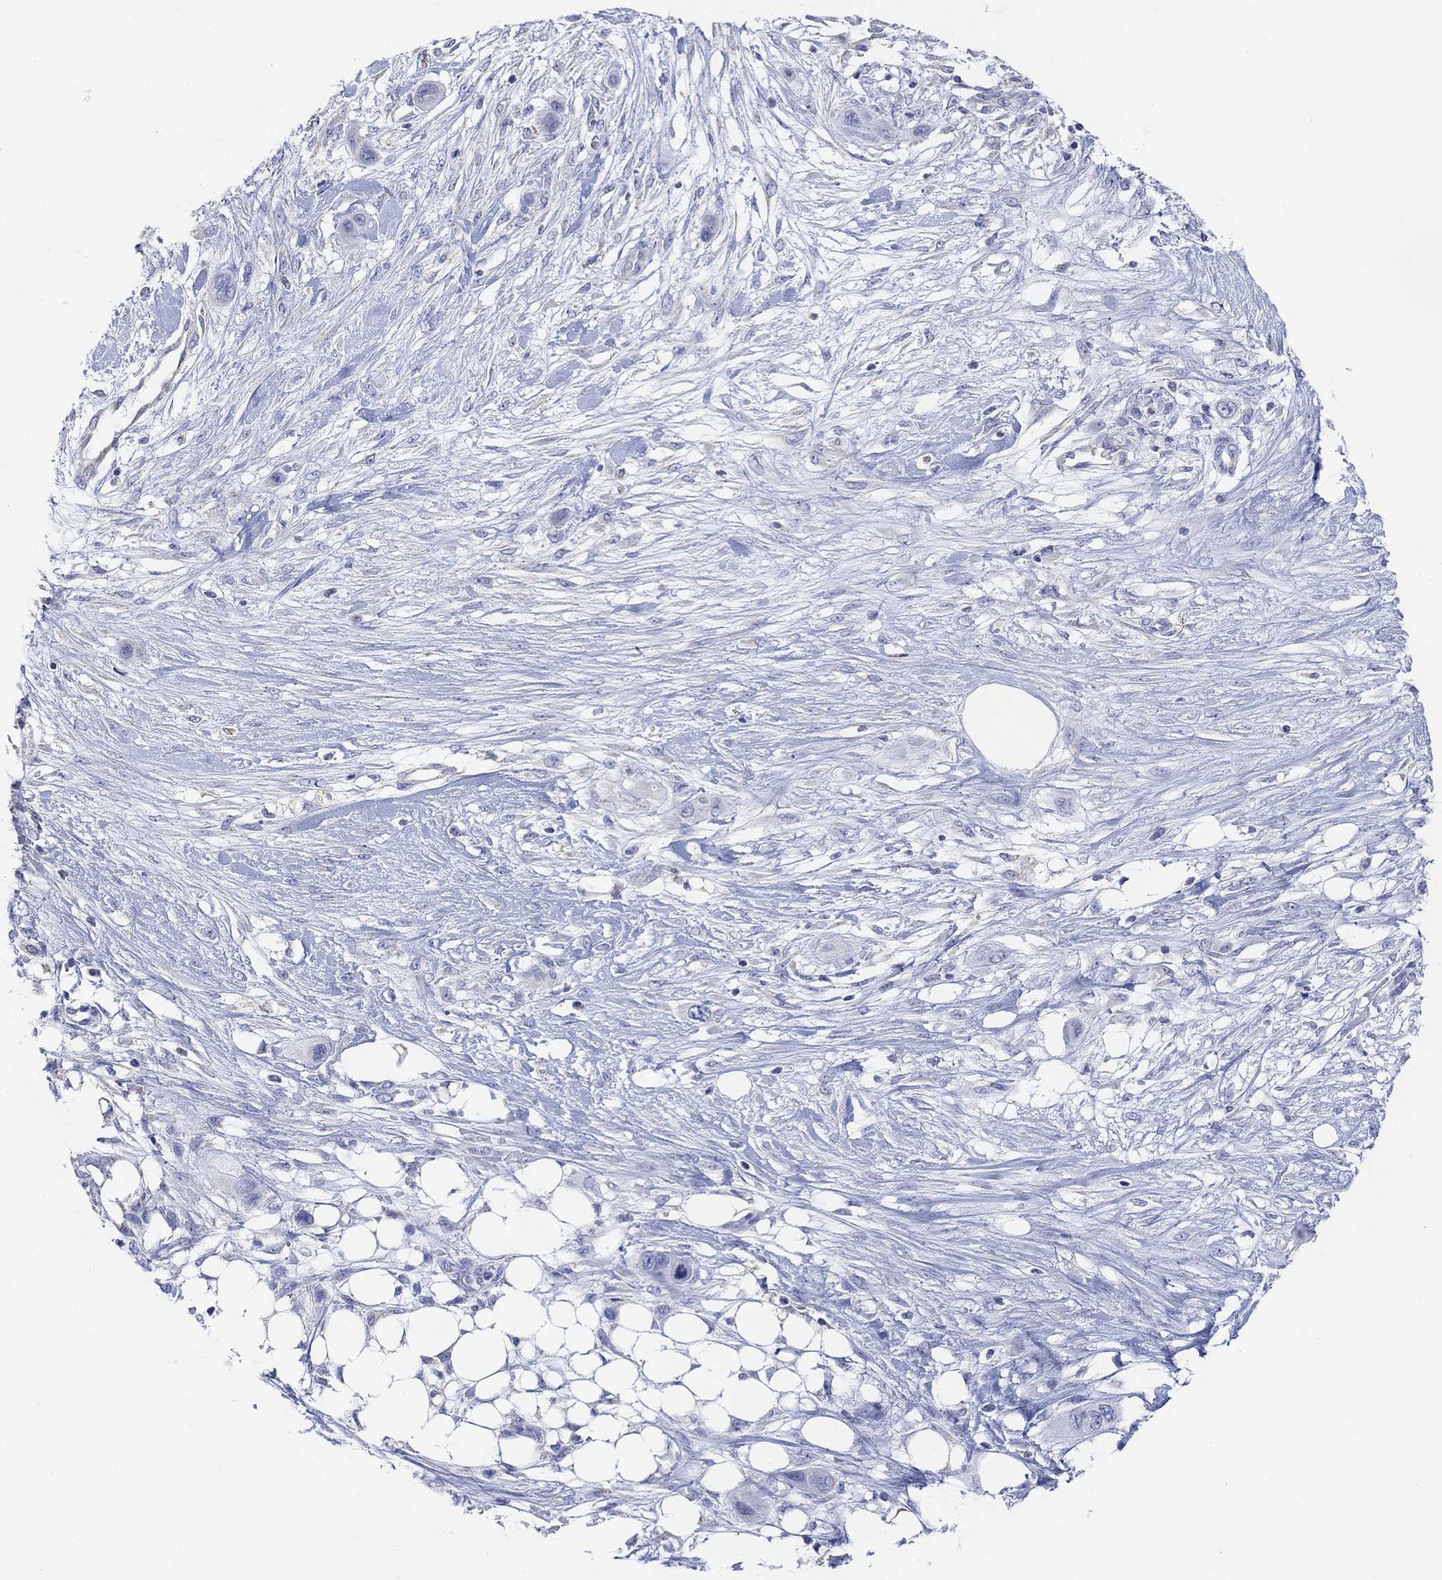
{"staining": {"intensity": "negative", "quantity": "none", "location": "none"}, "tissue": "skin cancer", "cell_type": "Tumor cells", "image_type": "cancer", "snomed": [{"axis": "morphology", "description": "Squamous cell carcinoma, NOS"}, {"axis": "topography", "description": "Skin"}], "caption": "Human skin cancer stained for a protein using immunohistochemistry shows no expression in tumor cells.", "gene": "SYT12", "patient": {"sex": "male", "age": 79}}